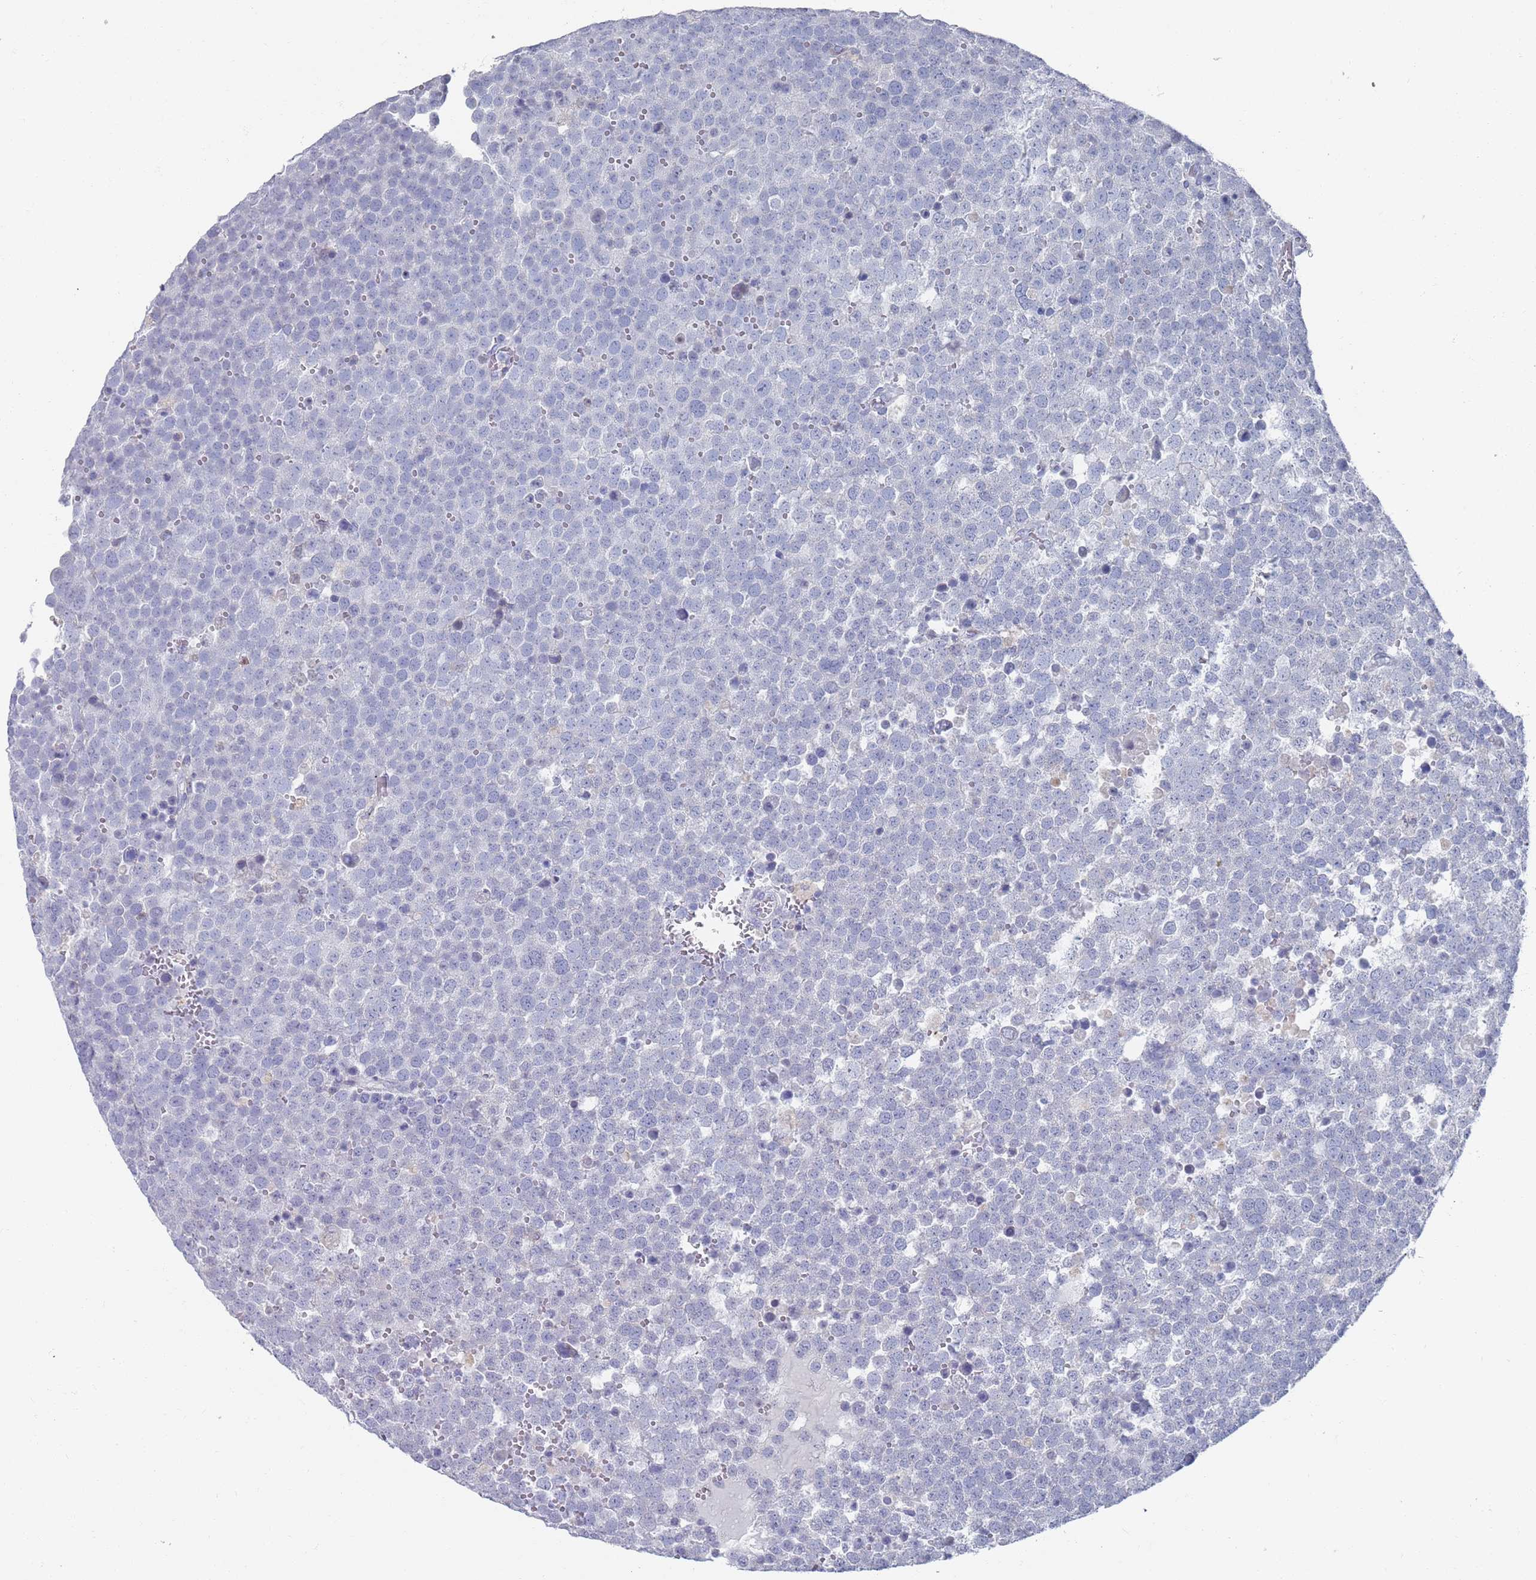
{"staining": {"intensity": "negative", "quantity": "none", "location": "none"}, "tissue": "testis cancer", "cell_type": "Tumor cells", "image_type": "cancer", "snomed": [{"axis": "morphology", "description": "Seminoma, NOS"}, {"axis": "topography", "description": "Testis"}], "caption": "This is an immunohistochemistry (IHC) image of human testis cancer (seminoma). There is no positivity in tumor cells.", "gene": "MAT1A", "patient": {"sex": "male", "age": 71}}